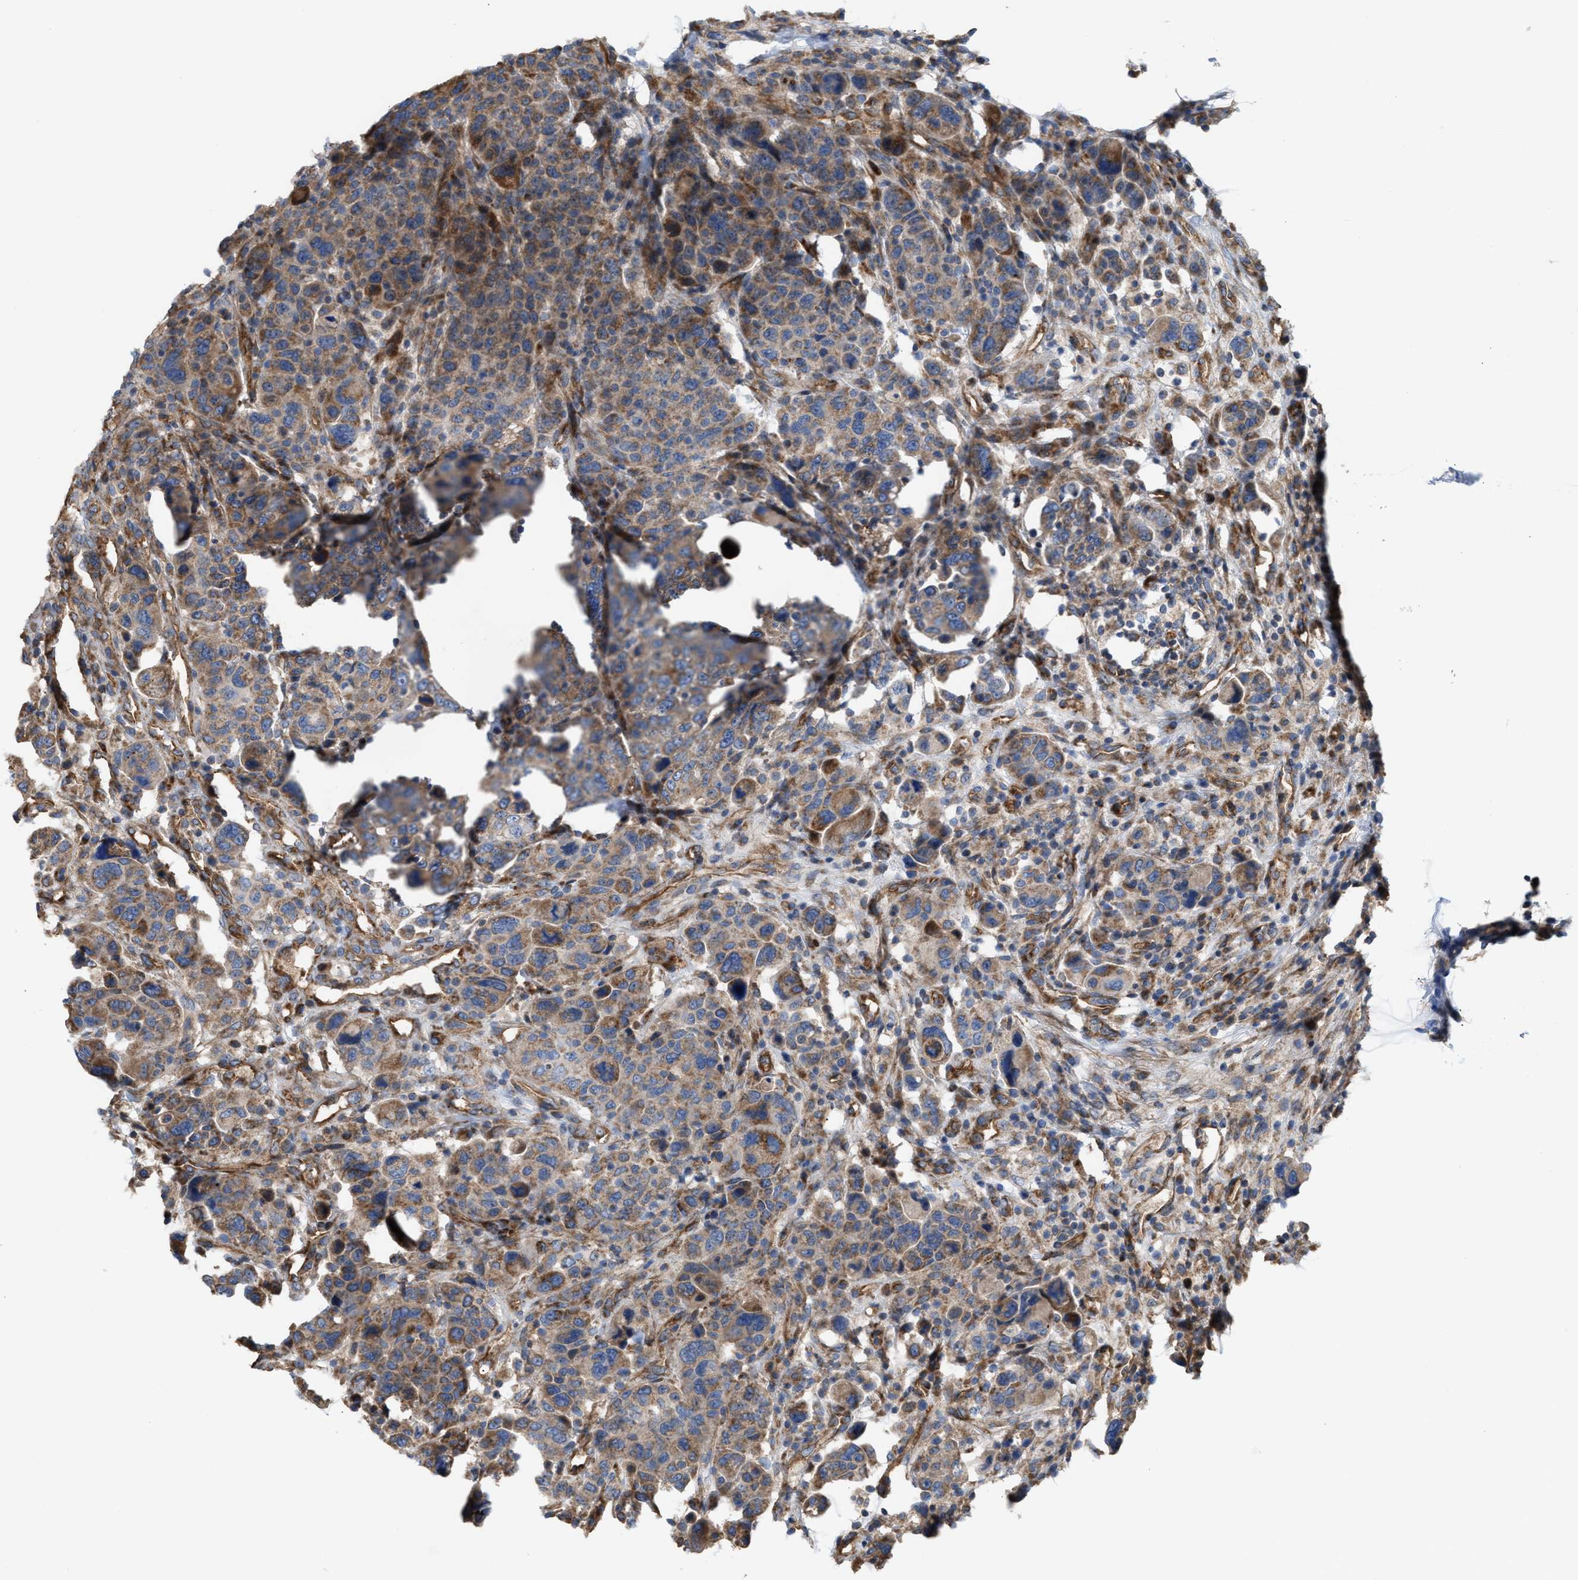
{"staining": {"intensity": "weak", "quantity": ">75%", "location": "cytoplasmic/membranous"}, "tissue": "breast cancer", "cell_type": "Tumor cells", "image_type": "cancer", "snomed": [{"axis": "morphology", "description": "Duct carcinoma"}, {"axis": "topography", "description": "Breast"}], "caption": "Brown immunohistochemical staining in human breast cancer (intraductal carcinoma) displays weak cytoplasmic/membranous staining in about >75% of tumor cells. (DAB (3,3'-diaminobenzidine) = brown stain, brightfield microscopy at high magnification).", "gene": "OXSM", "patient": {"sex": "female", "age": 37}}